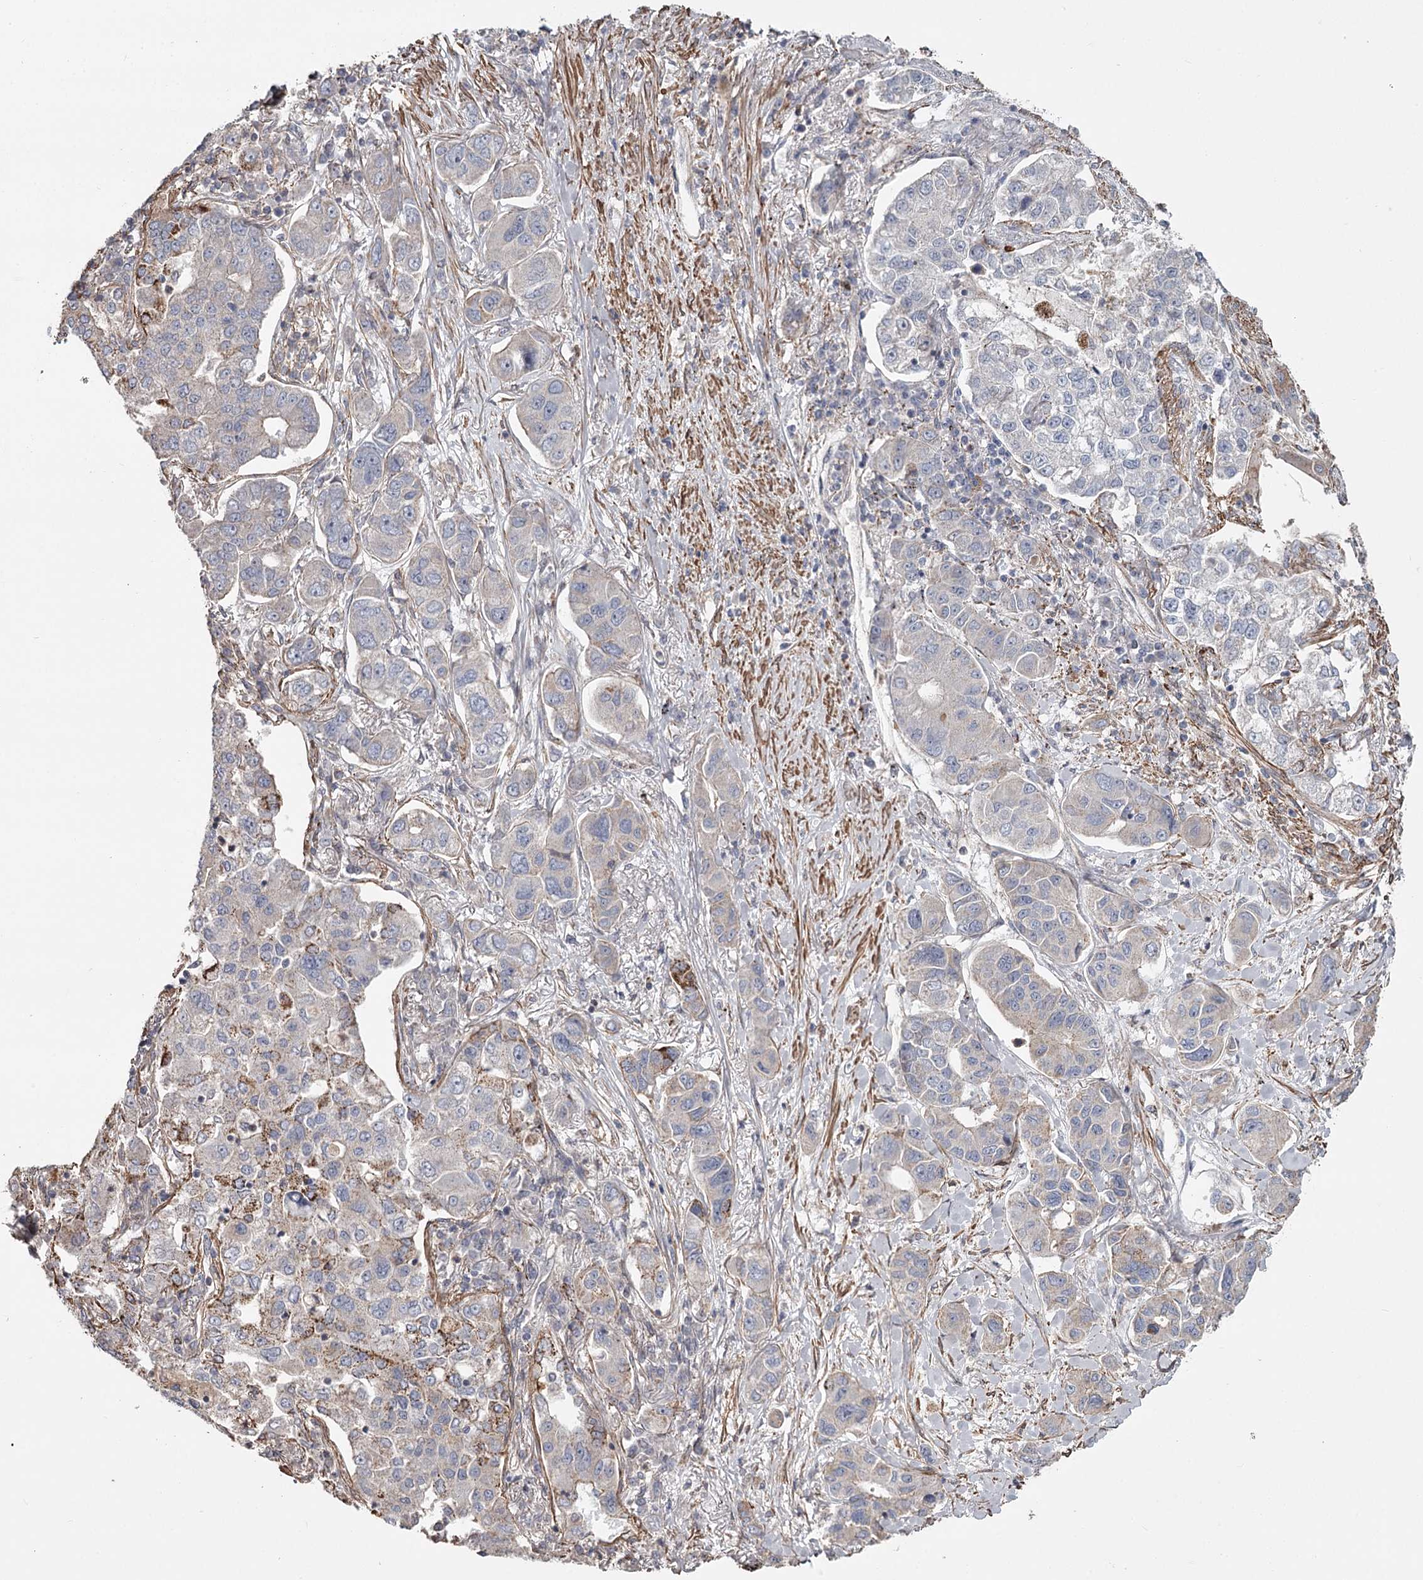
{"staining": {"intensity": "negative", "quantity": "none", "location": "none"}, "tissue": "lung cancer", "cell_type": "Tumor cells", "image_type": "cancer", "snomed": [{"axis": "morphology", "description": "Adenocarcinoma, NOS"}, {"axis": "topography", "description": "Lung"}], "caption": "High power microscopy photomicrograph of an IHC image of adenocarcinoma (lung), revealing no significant staining in tumor cells.", "gene": "DHRS9", "patient": {"sex": "male", "age": 49}}